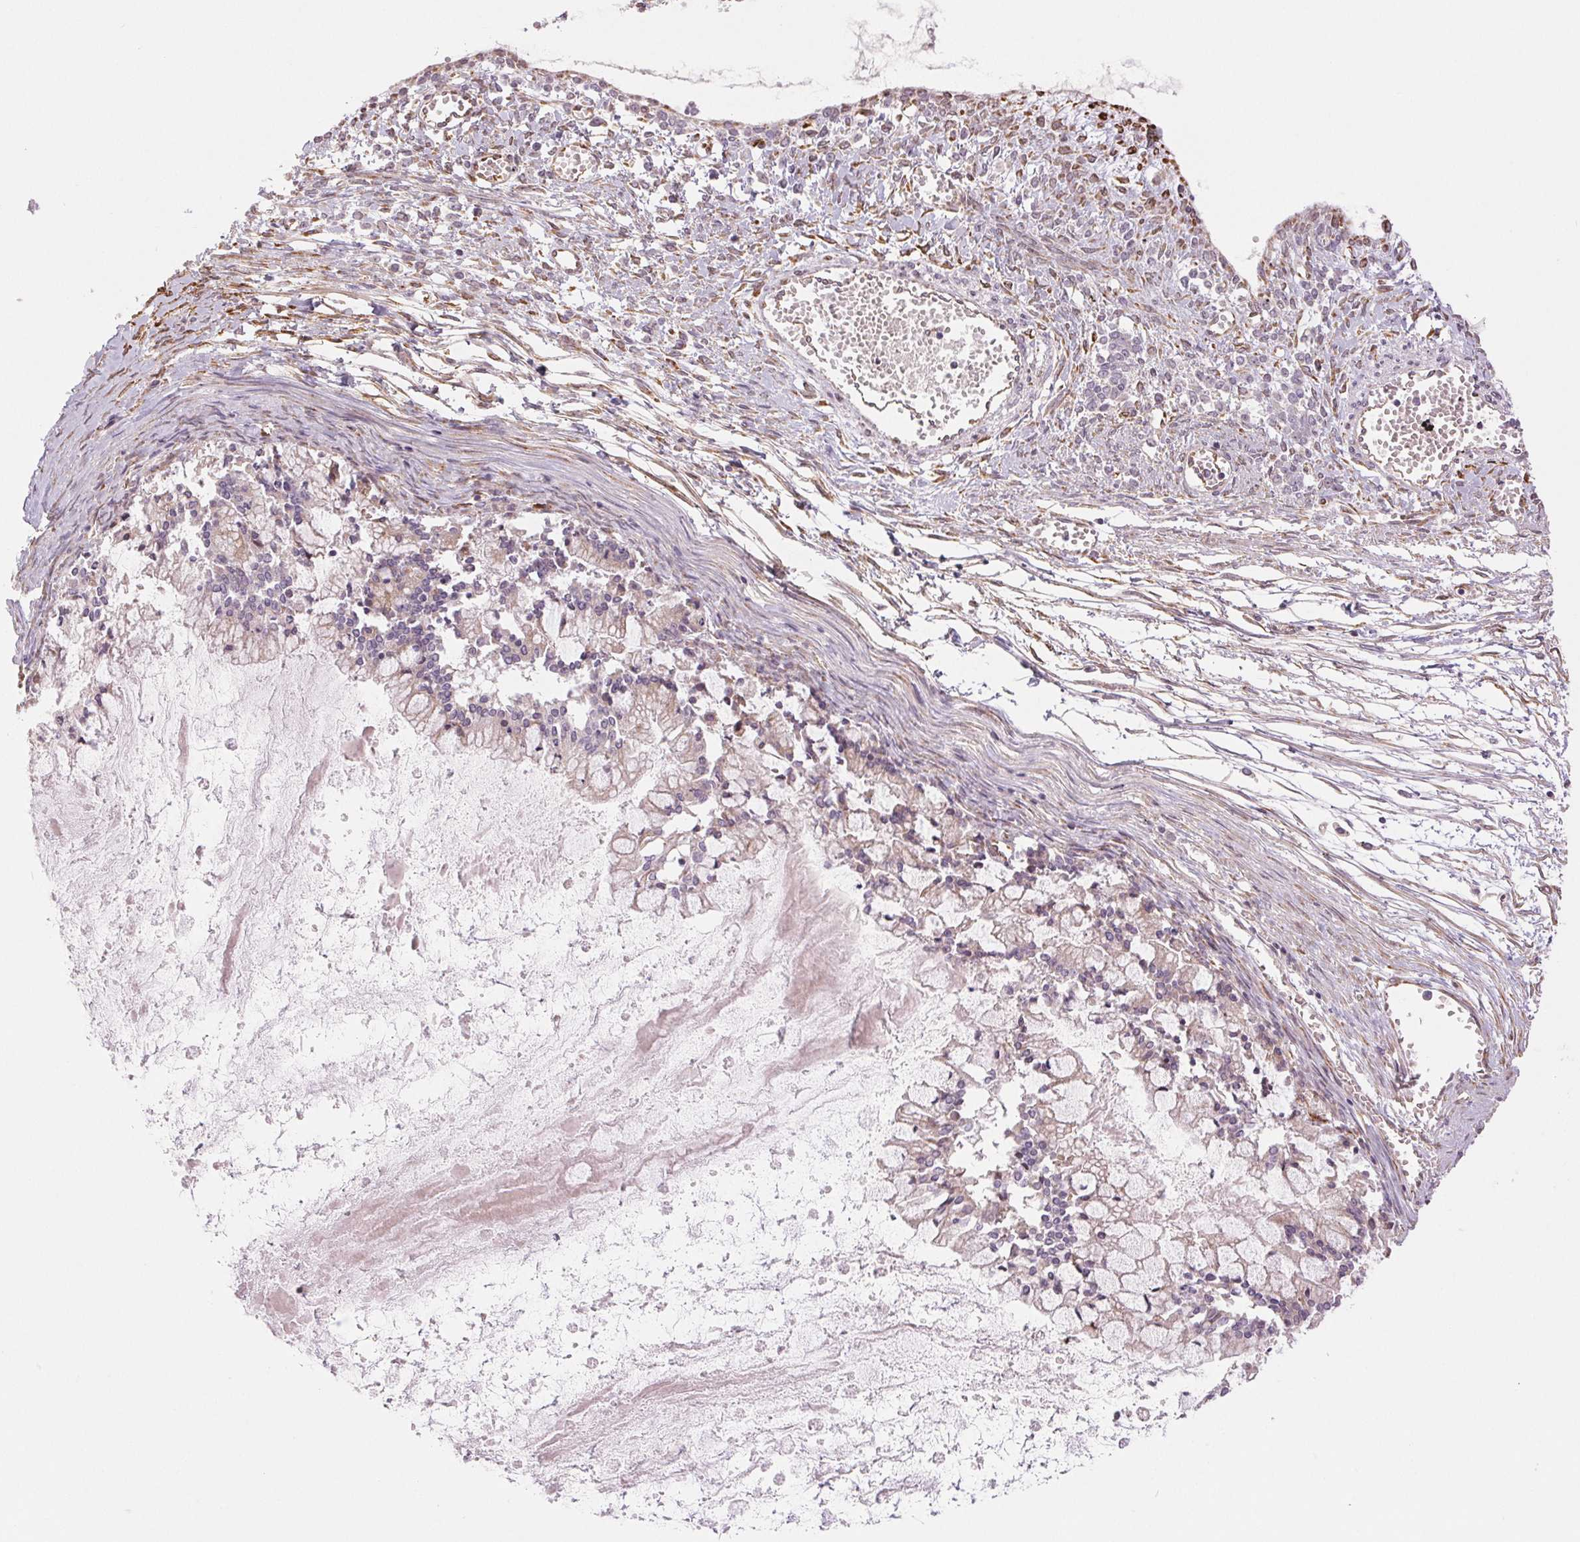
{"staining": {"intensity": "negative", "quantity": "none", "location": "none"}, "tissue": "ovarian cancer", "cell_type": "Tumor cells", "image_type": "cancer", "snomed": [{"axis": "morphology", "description": "Cystadenocarcinoma, mucinous, NOS"}, {"axis": "topography", "description": "Ovary"}], "caption": "The micrograph demonstrates no significant expression in tumor cells of ovarian mucinous cystadenocarcinoma.", "gene": "METTL17", "patient": {"sex": "female", "age": 67}}